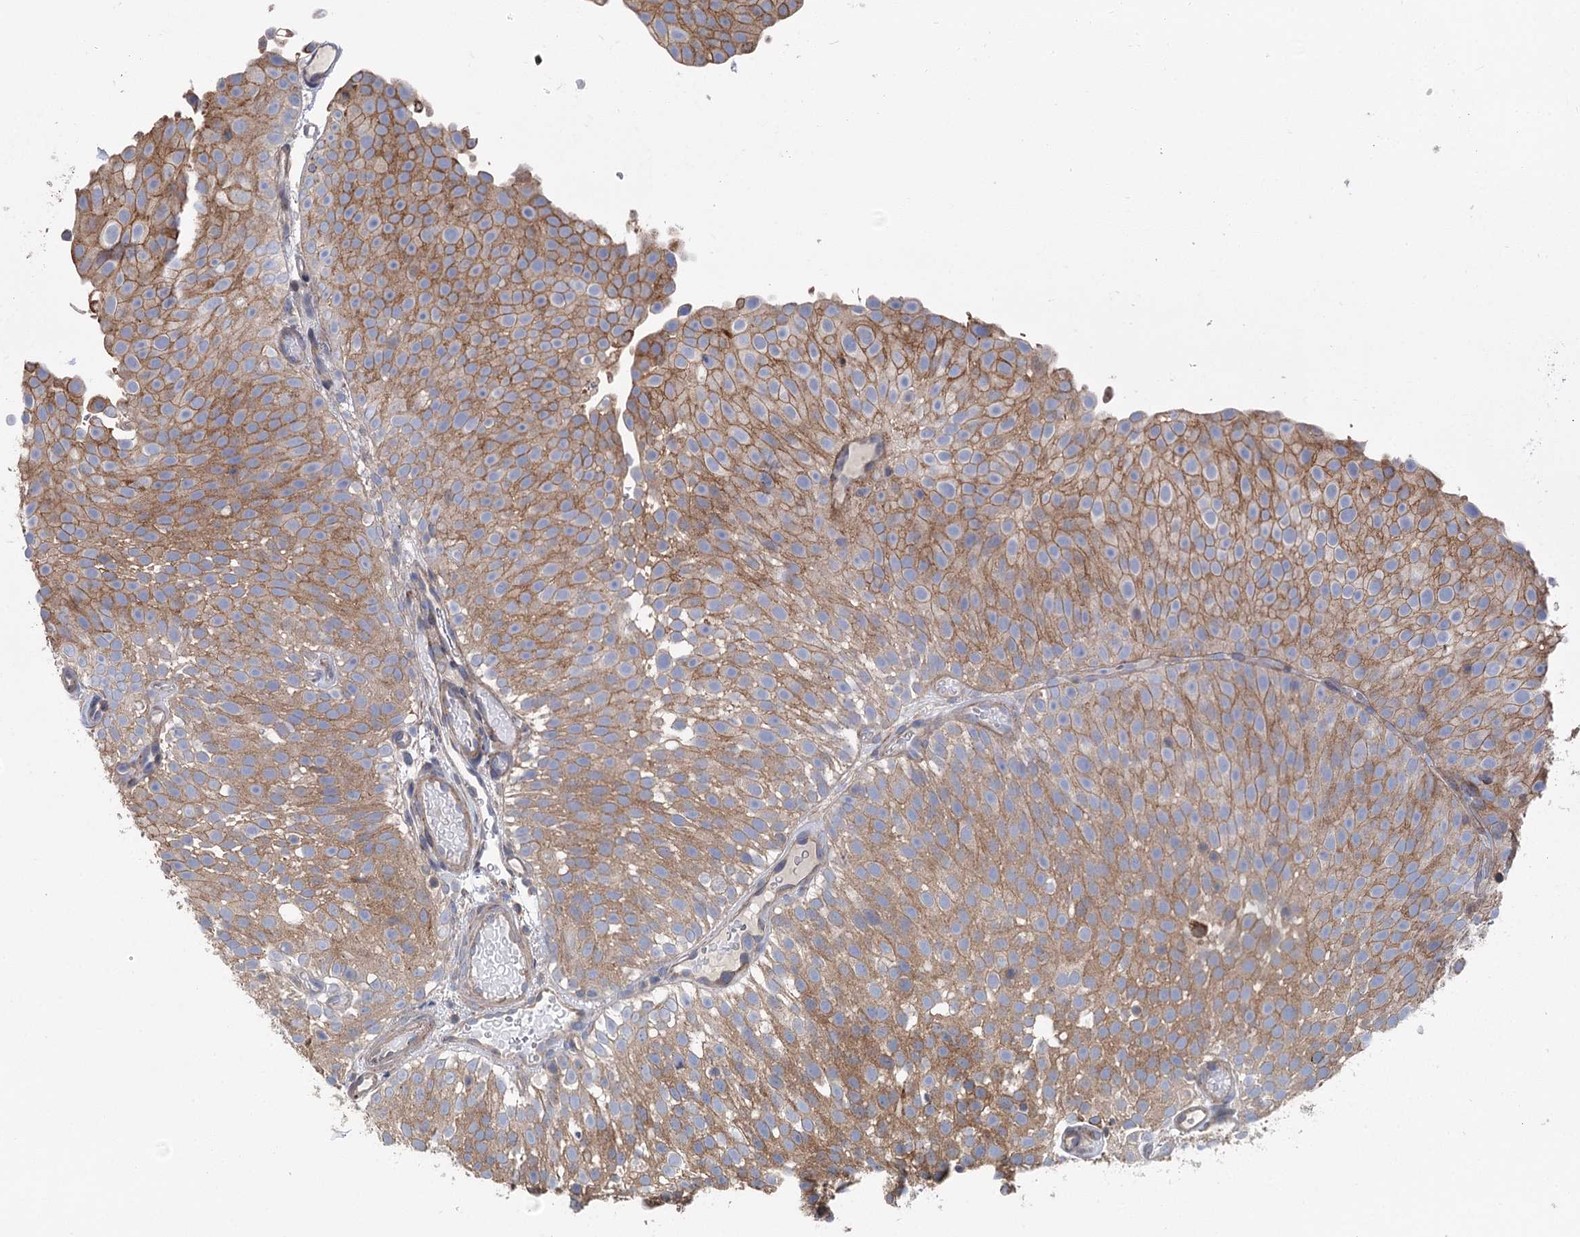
{"staining": {"intensity": "moderate", "quantity": ">75%", "location": "cytoplasmic/membranous"}, "tissue": "urothelial cancer", "cell_type": "Tumor cells", "image_type": "cancer", "snomed": [{"axis": "morphology", "description": "Urothelial carcinoma, Low grade"}, {"axis": "topography", "description": "Urinary bladder"}], "caption": "IHC image of urothelial cancer stained for a protein (brown), which shows medium levels of moderate cytoplasmic/membranous staining in approximately >75% of tumor cells.", "gene": "MARK2", "patient": {"sex": "male", "age": 78}}